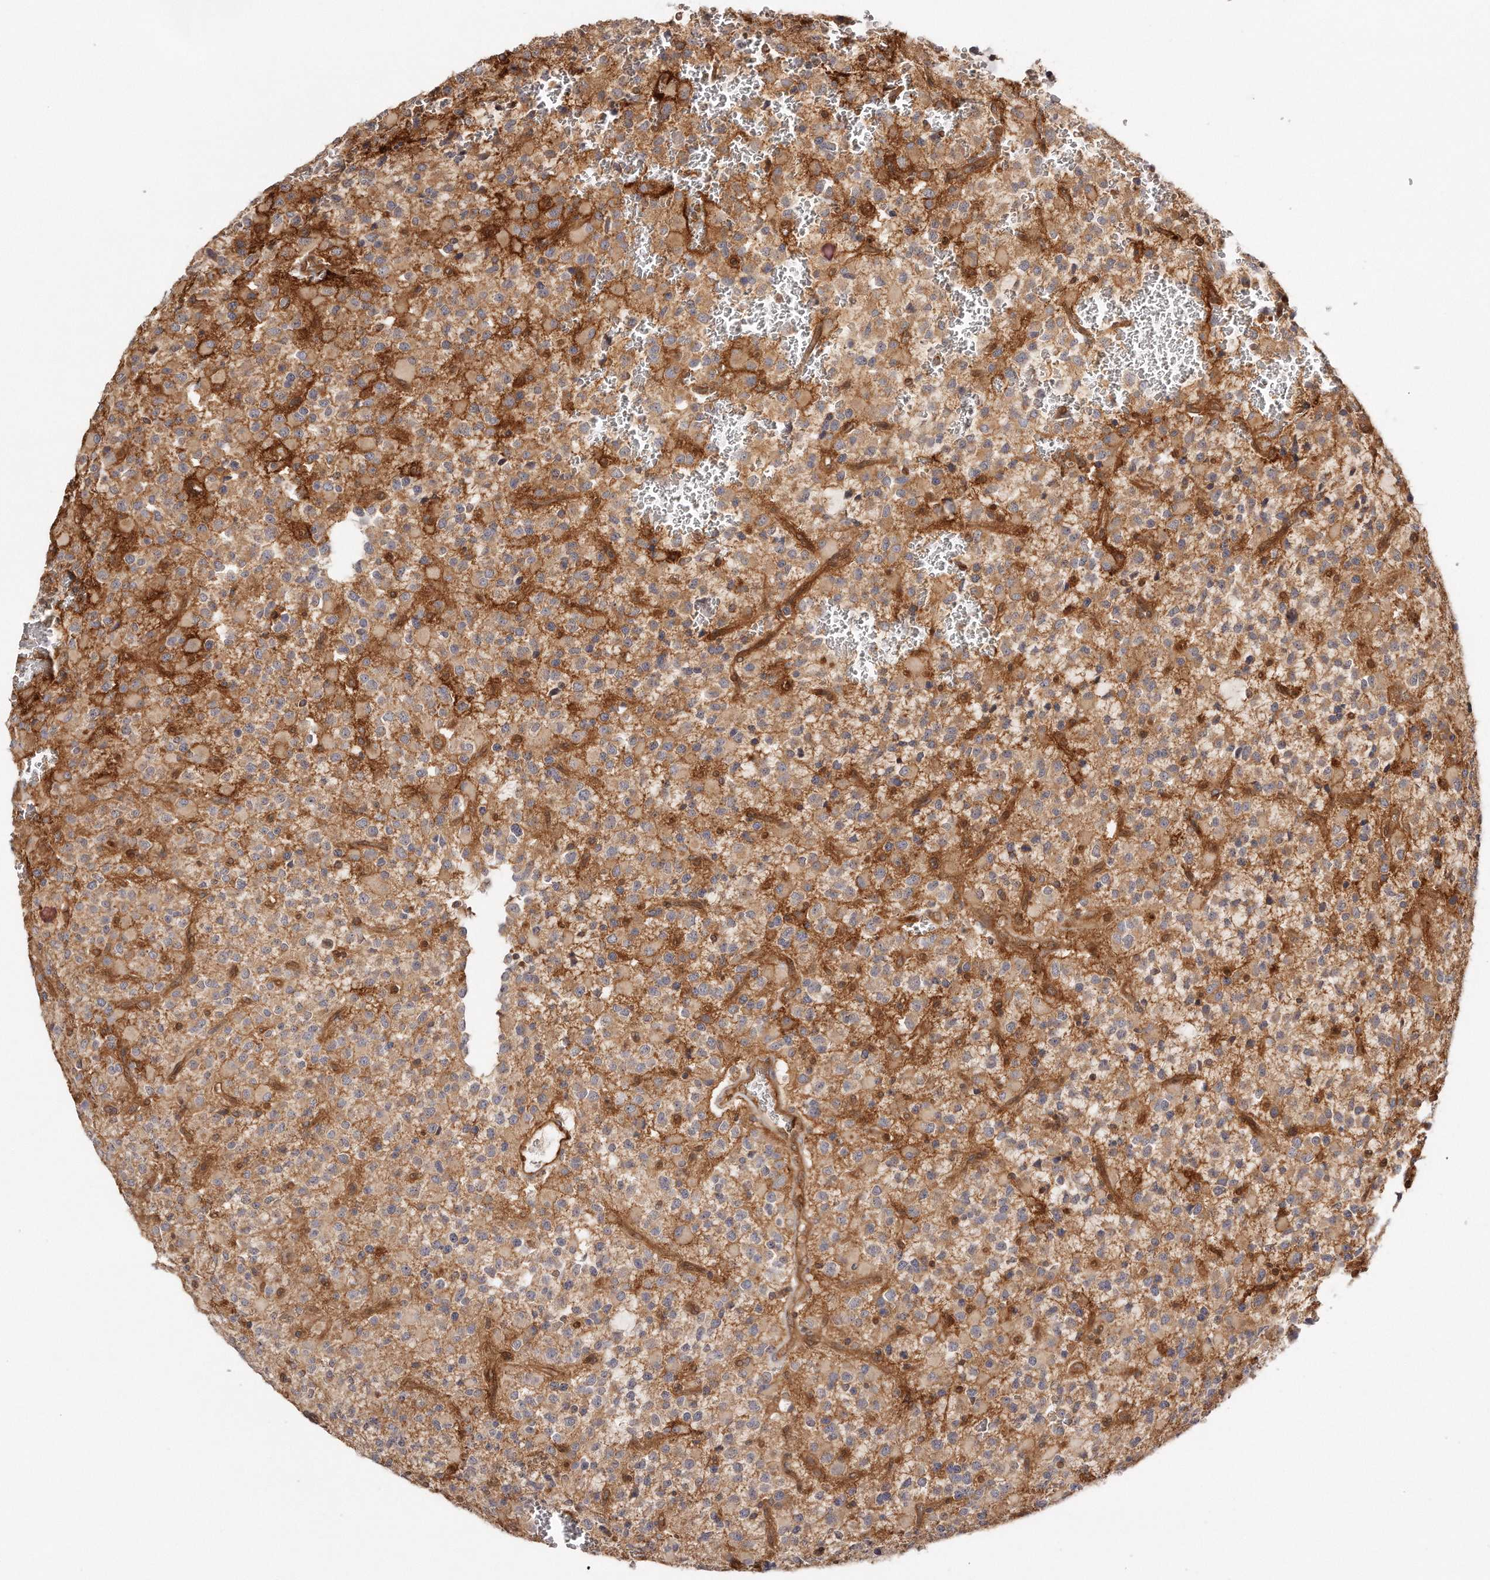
{"staining": {"intensity": "weak", "quantity": ">75%", "location": "cytoplasmic/membranous"}, "tissue": "glioma", "cell_type": "Tumor cells", "image_type": "cancer", "snomed": [{"axis": "morphology", "description": "Glioma, malignant, High grade"}, {"axis": "topography", "description": "Brain"}], "caption": "Approximately >75% of tumor cells in glioma display weak cytoplasmic/membranous protein staining as visualized by brown immunohistochemical staining.", "gene": "GBP4", "patient": {"sex": "male", "age": 34}}